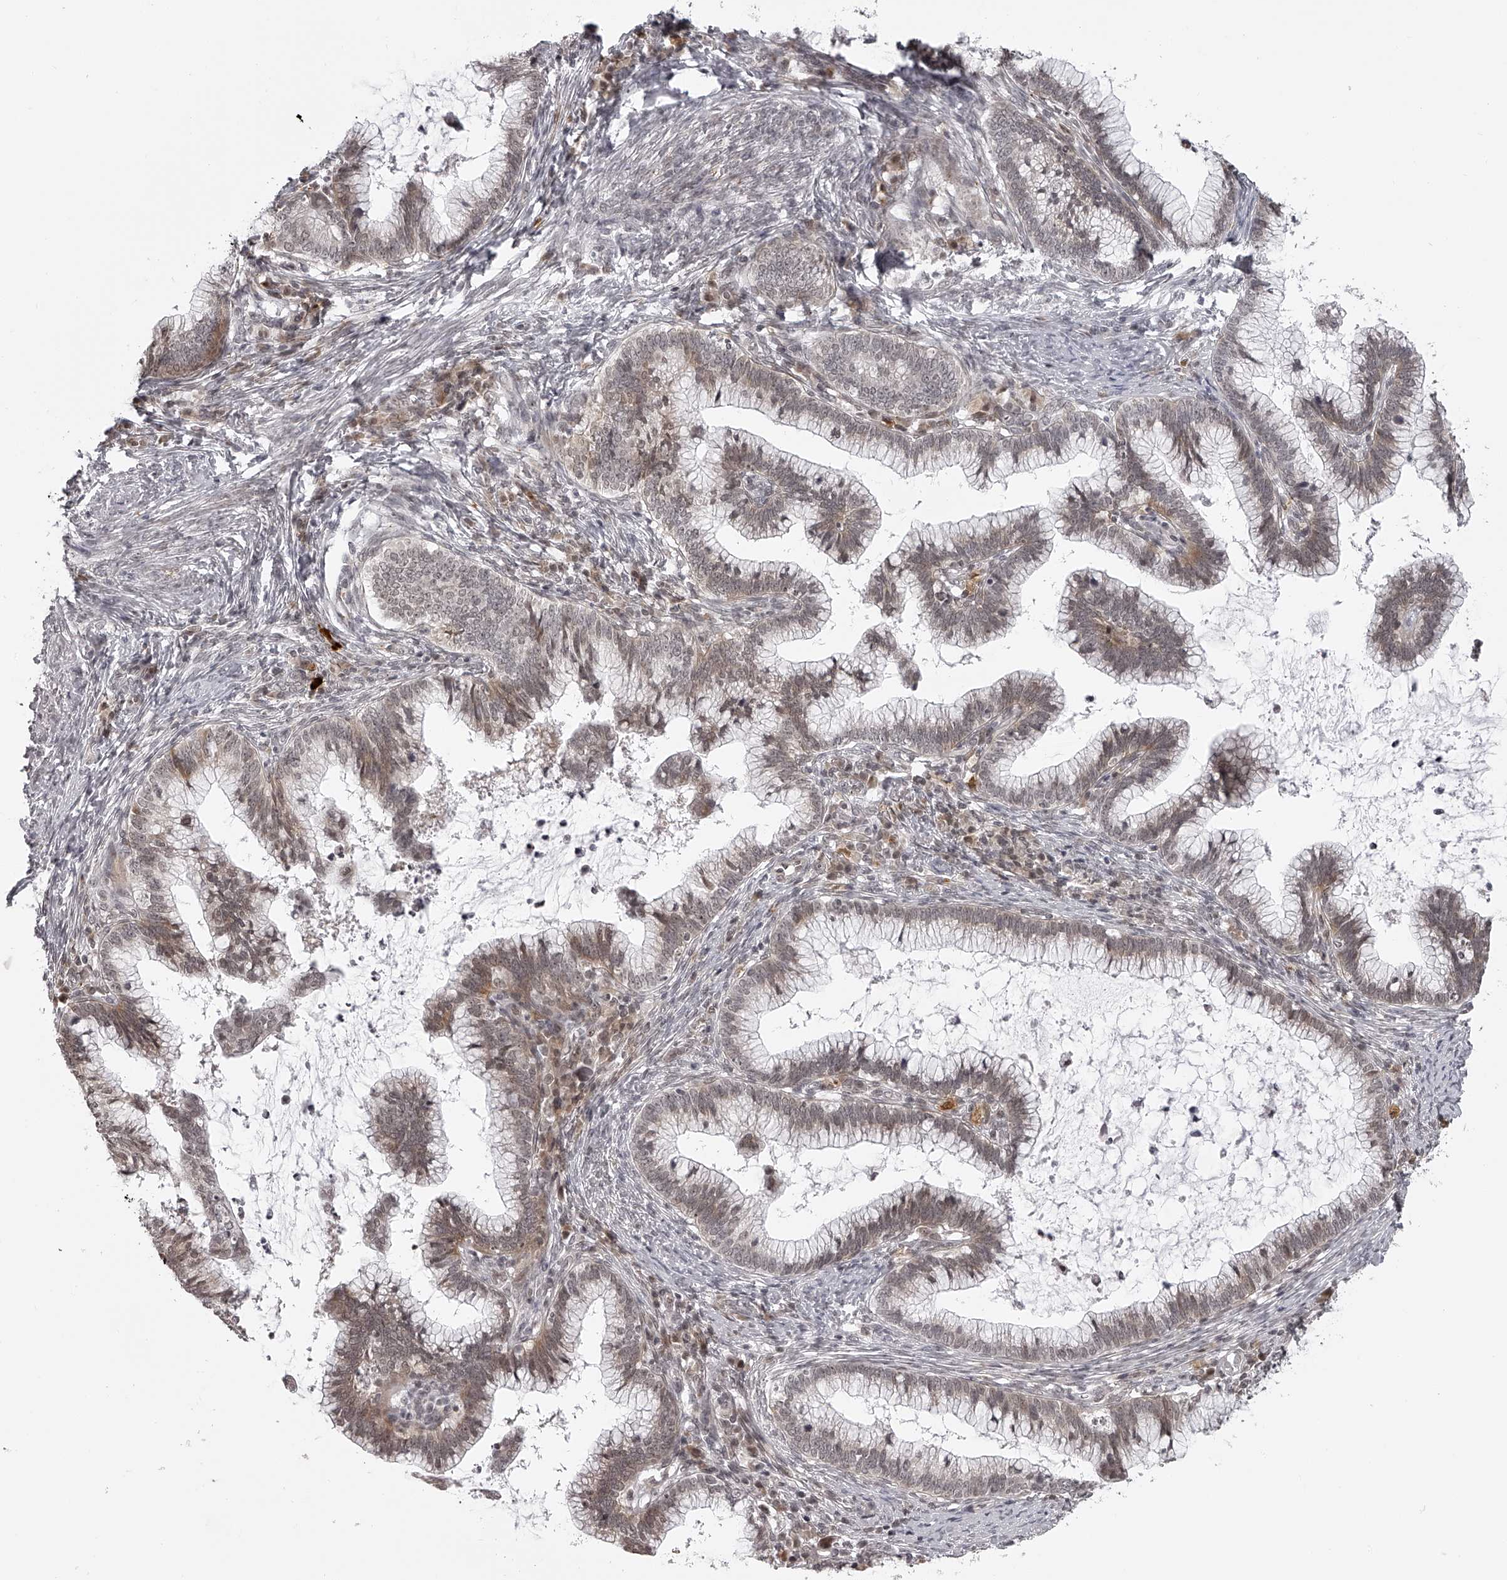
{"staining": {"intensity": "weak", "quantity": "<25%", "location": "cytoplasmic/membranous"}, "tissue": "cervical cancer", "cell_type": "Tumor cells", "image_type": "cancer", "snomed": [{"axis": "morphology", "description": "Adenocarcinoma, NOS"}, {"axis": "topography", "description": "Cervix"}], "caption": "Immunohistochemistry (IHC) image of cervical adenocarcinoma stained for a protein (brown), which exhibits no positivity in tumor cells.", "gene": "ODF2L", "patient": {"sex": "female", "age": 36}}